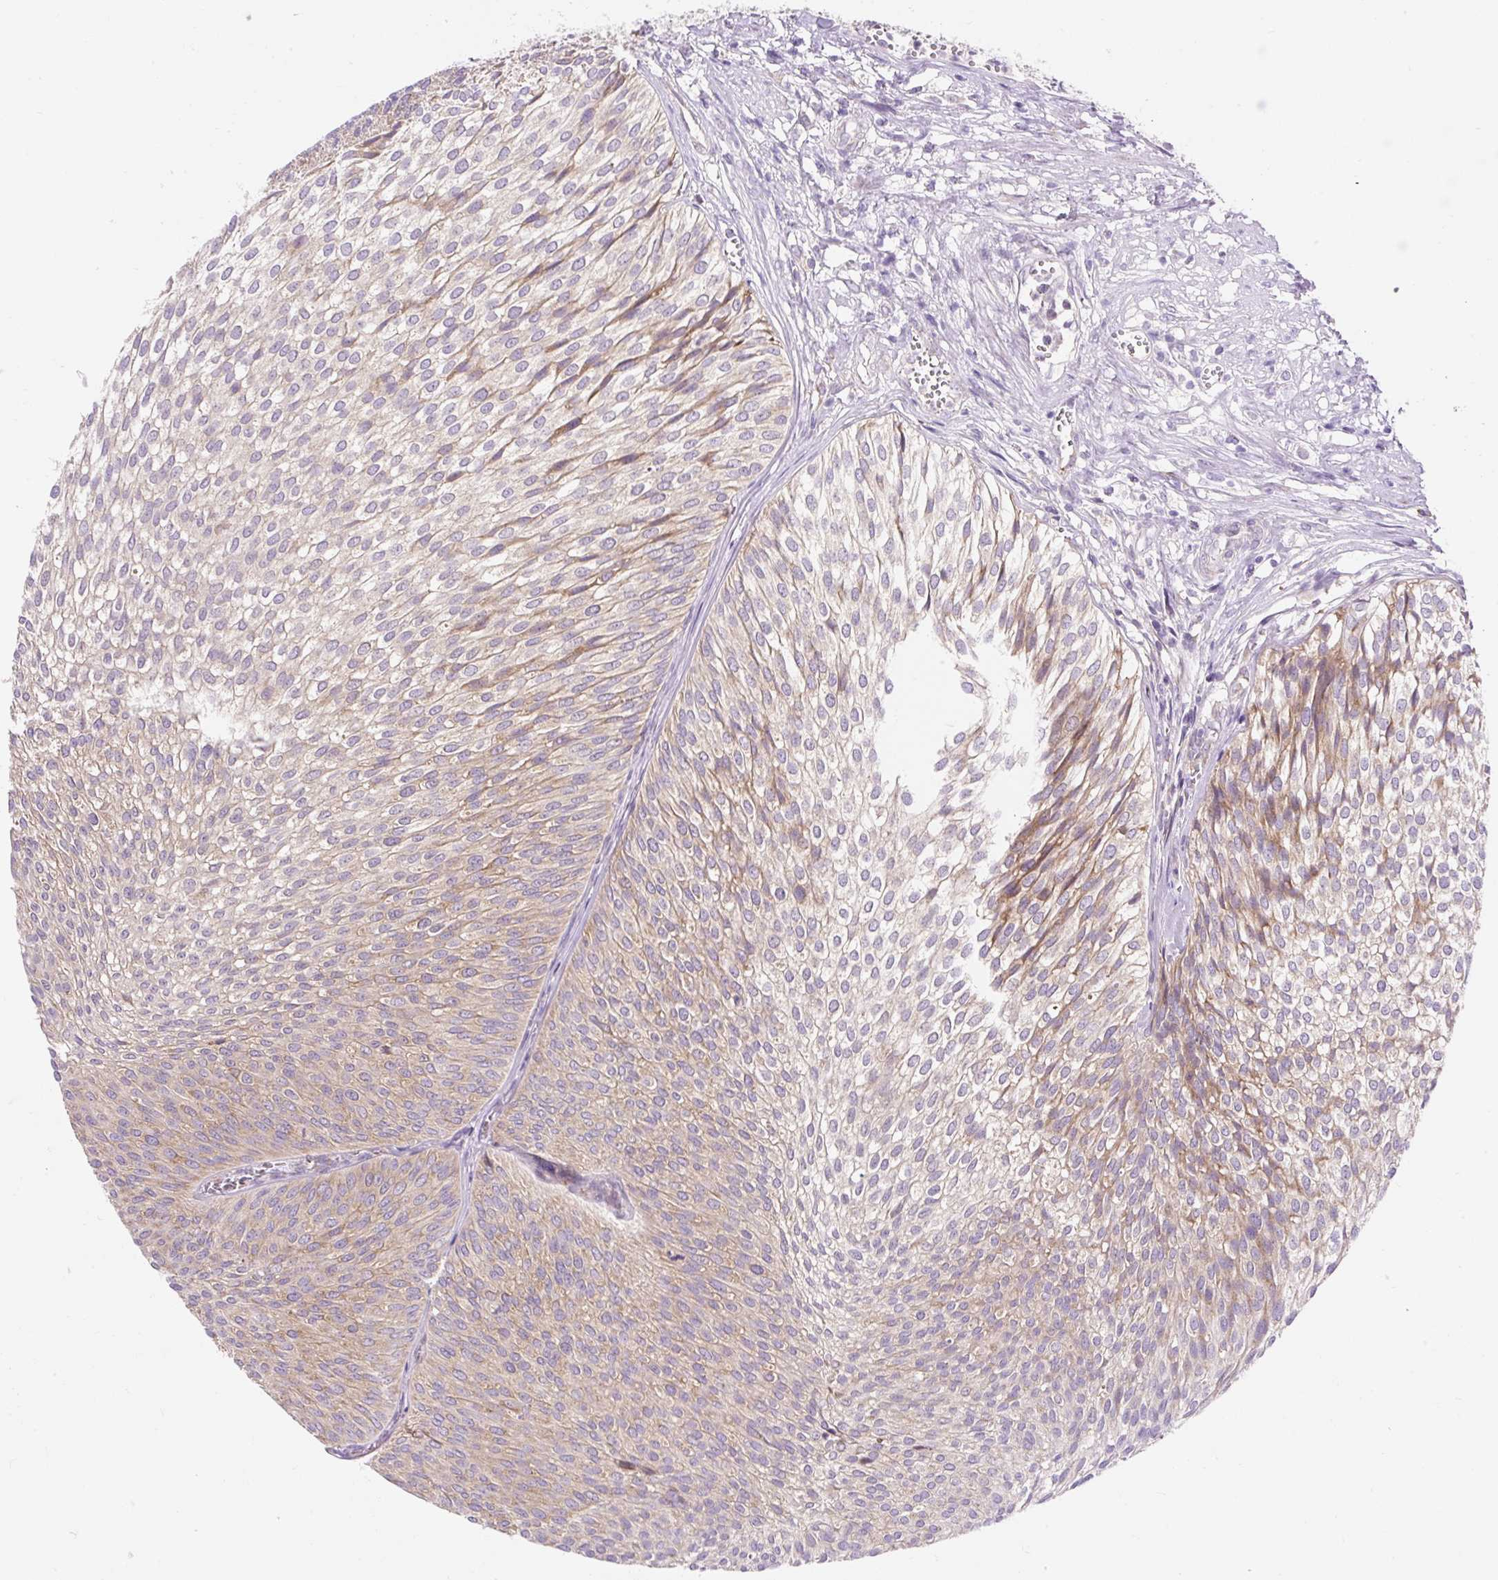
{"staining": {"intensity": "moderate", "quantity": "<25%", "location": "cytoplasmic/membranous"}, "tissue": "urothelial cancer", "cell_type": "Tumor cells", "image_type": "cancer", "snomed": [{"axis": "morphology", "description": "Urothelial carcinoma, Low grade"}, {"axis": "topography", "description": "Urinary bladder"}], "caption": "Immunohistochemistry of low-grade urothelial carcinoma reveals low levels of moderate cytoplasmic/membranous expression in about <25% of tumor cells.", "gene": "GPR45", "patient": {"sex": "male", "age": 91}}